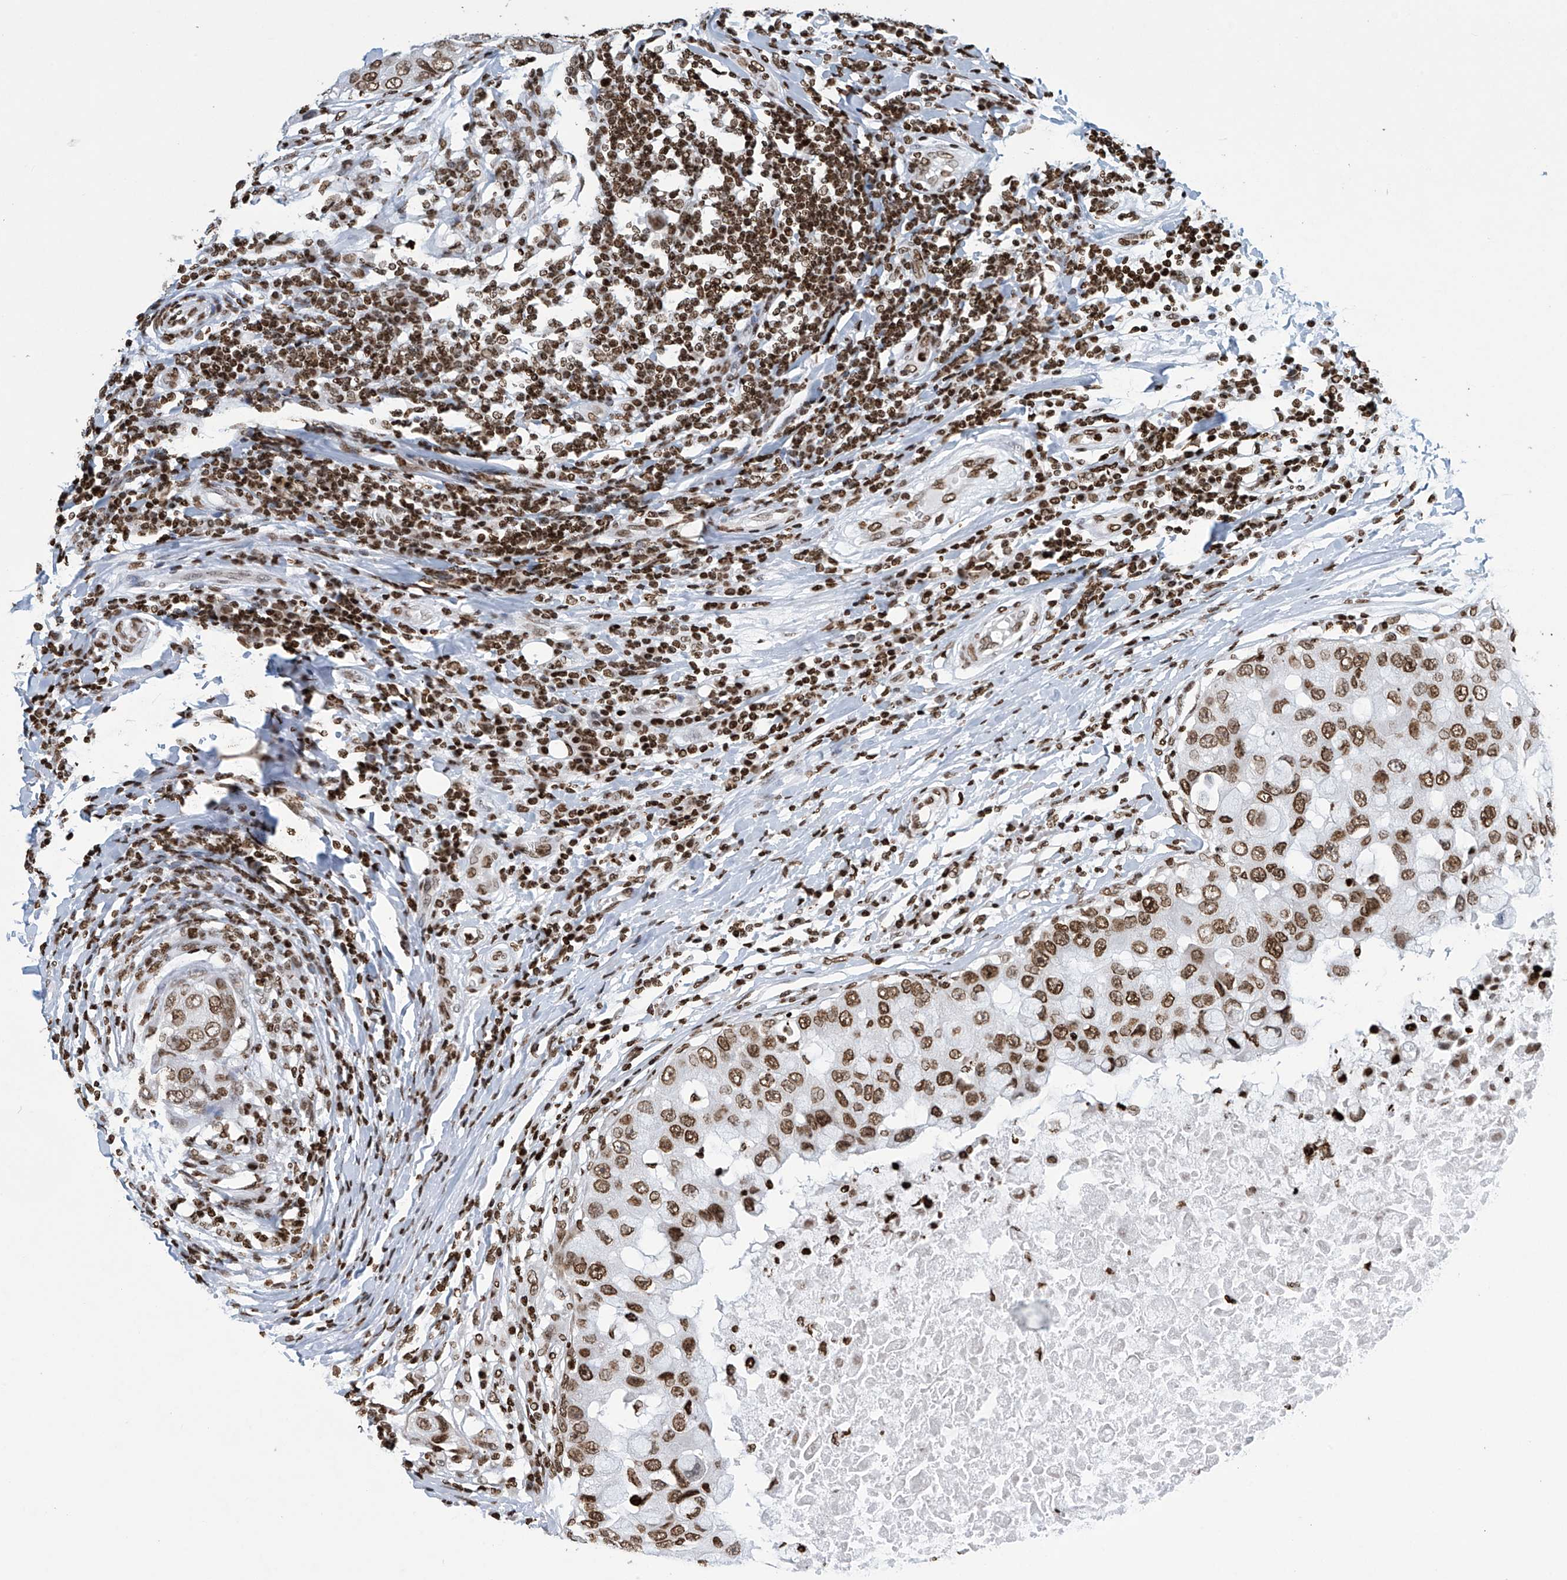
{"staining": {"intensity": "moderate", "quantity": ">75%", "location": "nuclear"}, "tissue": "breast cancer", "cell_type": "Tumor cells", "image_type": "cancer", "snomed": [{"axis": "morphology", "description": "Duct carcinoma"}, {"axis": "topography", "description": "Breast"}], "caption": "Breast cancer stained with immunohistochemistry (IHC) demonstrates moderate nuclear positivity in approximately >75% of tumor cells.", "gene": "H4C16", "patient": {"sex": "female", "age": 27}}